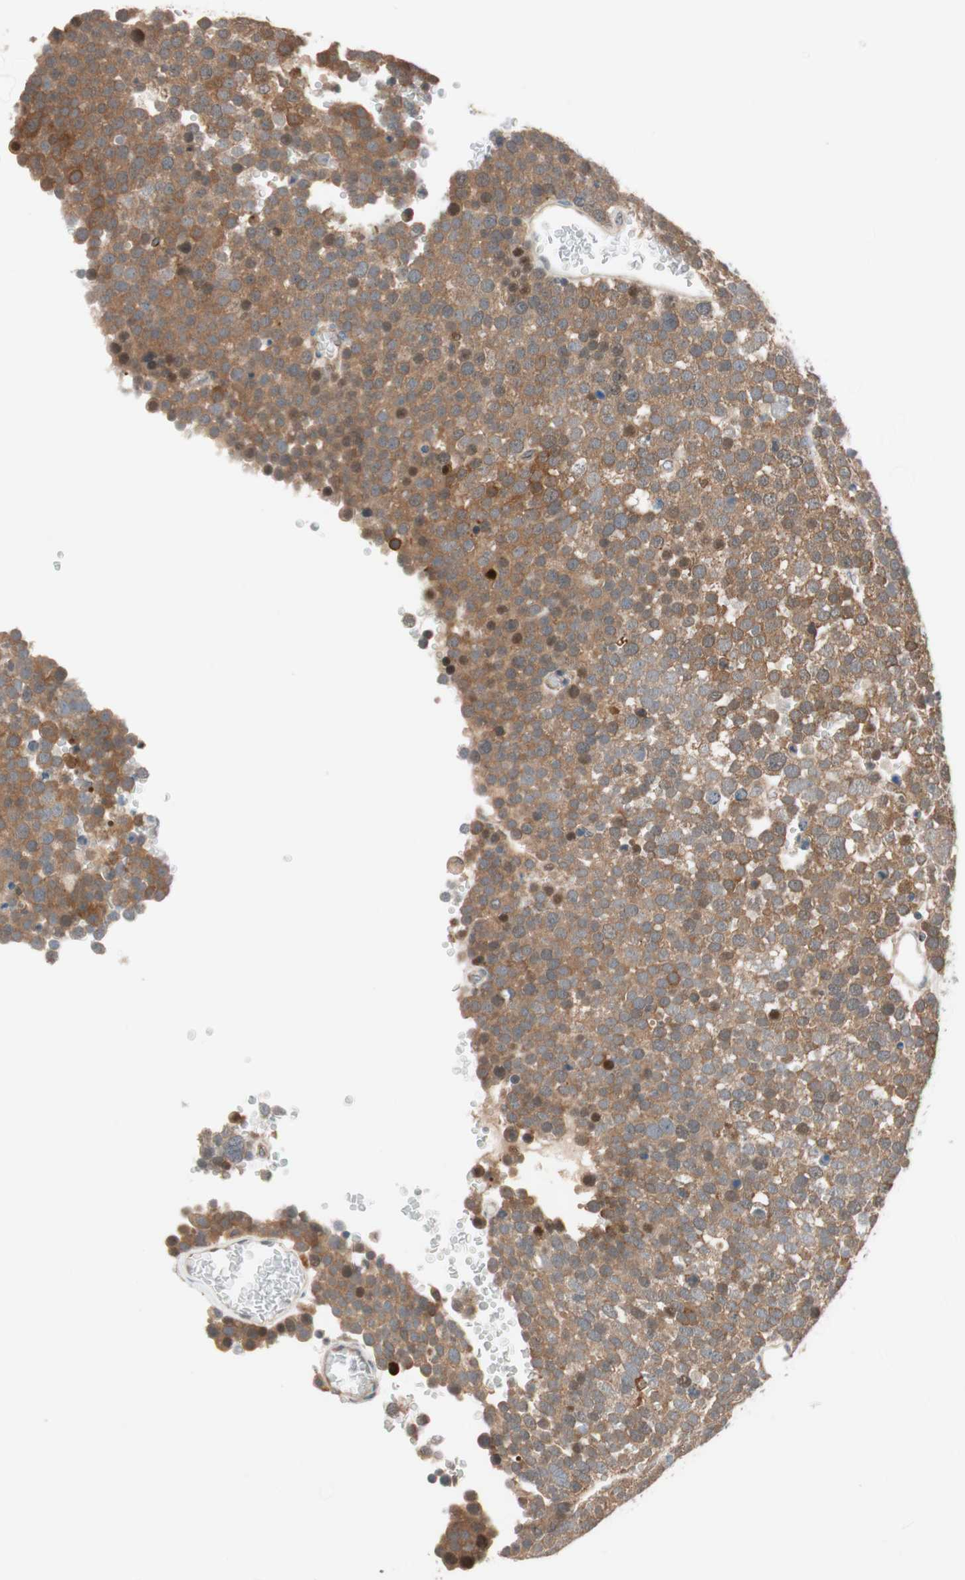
{"staining": {"intensity": "moderate", "quantity": ">75%", "location": "cytoplasmic/membranous"}, "tissue": "testis cancer", "cell_type": "Tumor cells", "image_type": "cancer", "snomed": [{"axis": "morphology", "description": "Seminoma, NOS"}, {"axis": "topography", "description": "Testis"}], "caption": "Immunohistochemistry of human seminoma (testis) reveals medium levels of moderate cytoplasmic/membranous expression in approximately >75% of tumor cells.", "gene": "PIK3R3", "patient": {"sex": "male", "age": 71}}